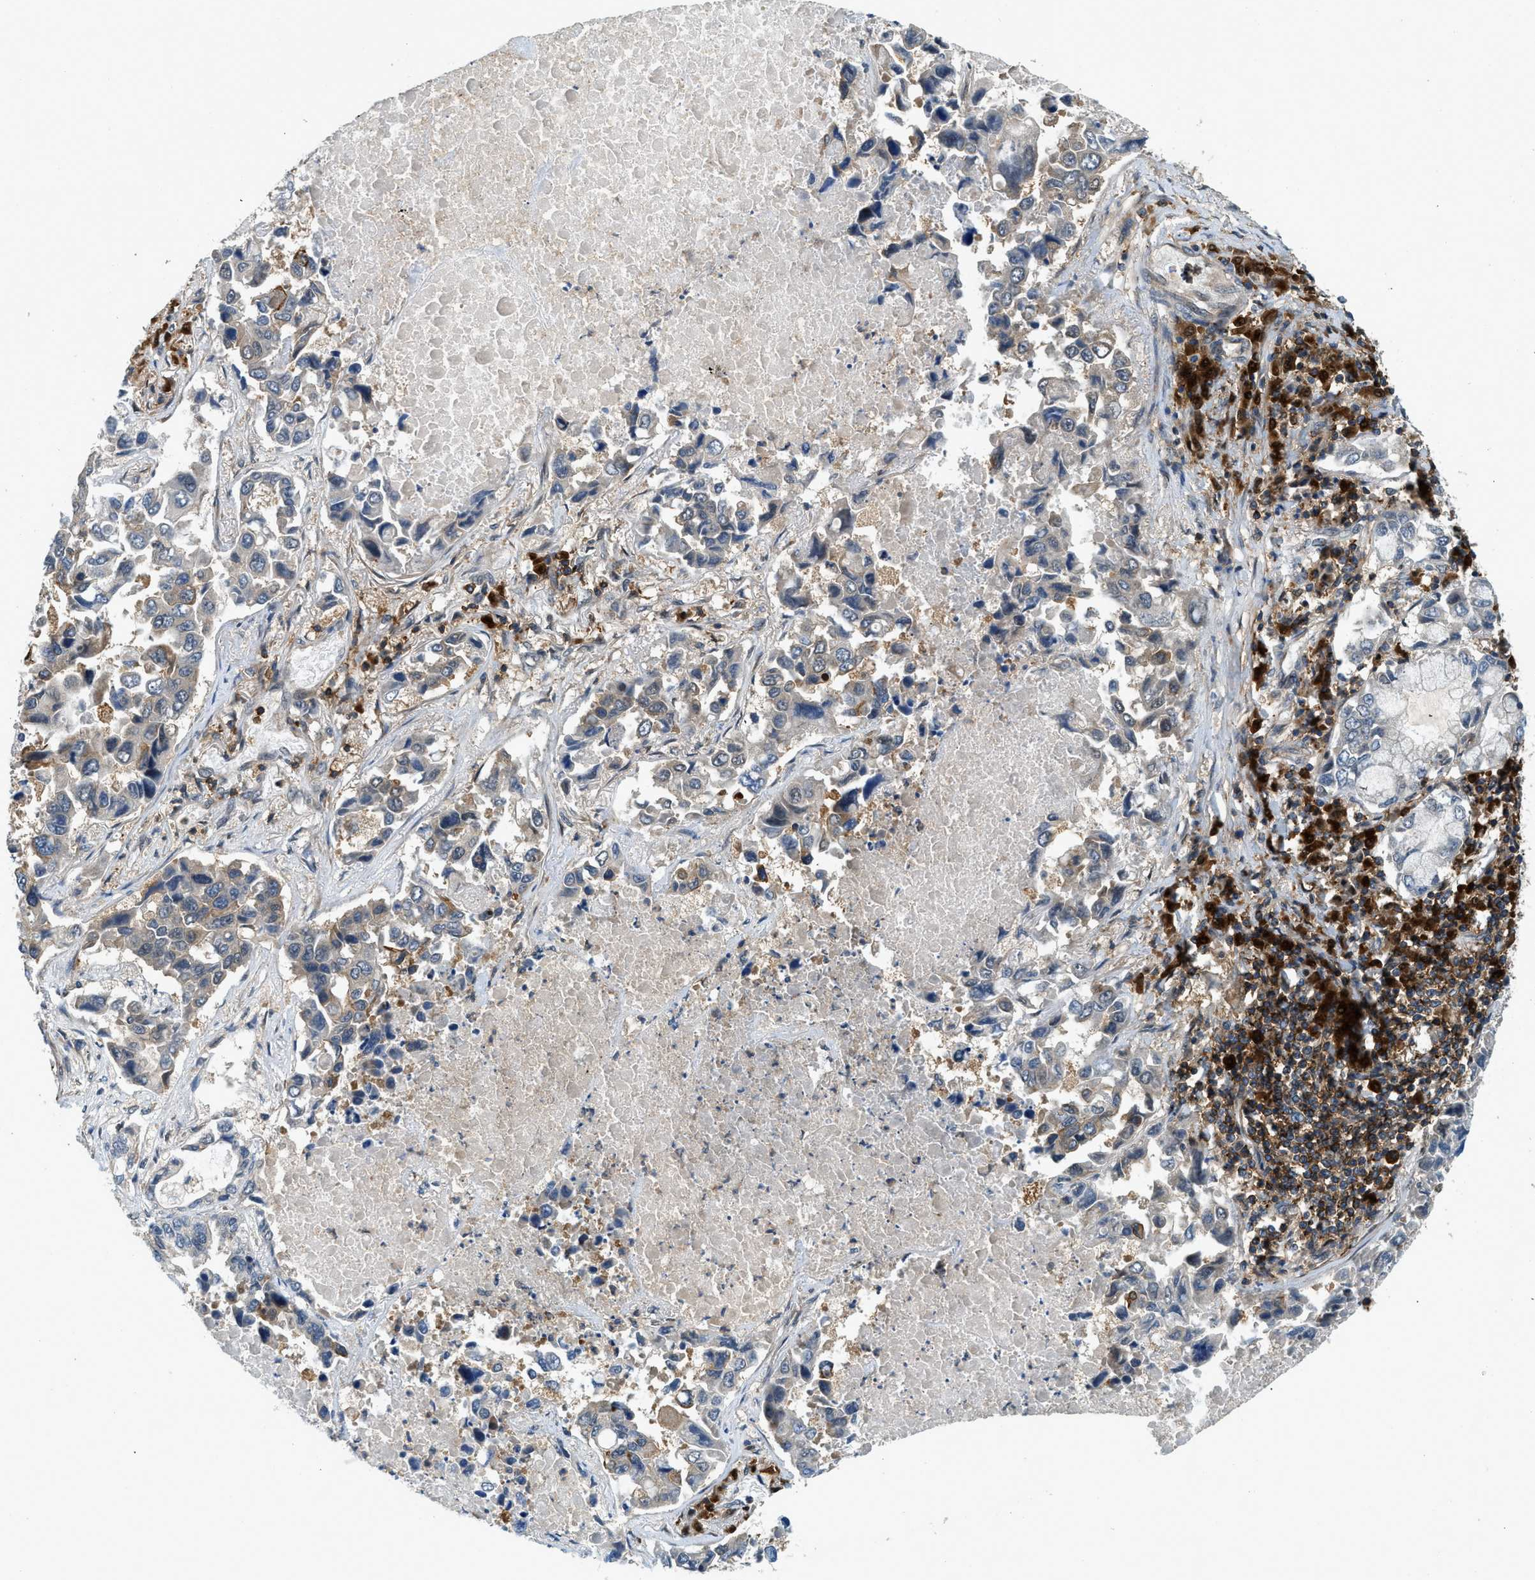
{"staining": {"intensity": "weak", "quantity": "<25%", "location": "cytoplasmic/membranous"}, "tissue": "lung cancer", "cell_type": "Tumor cells", "image_type": "cancer", "snomed": [{"axis": "morphology", "description": "Adenocarcinoma, NOS"}, {"axis": "topography", "description": "Lung"}], "caption": "High magnification brightfield microscopy of lung cancer stained with DAB (3,3'-diaminobenzidine) (brown) and counterstained with hematoxylin (blue): tumor cells show no significant expression.", "gene": "GMPPB", "patient": {"sex": "male", "age": 64}}